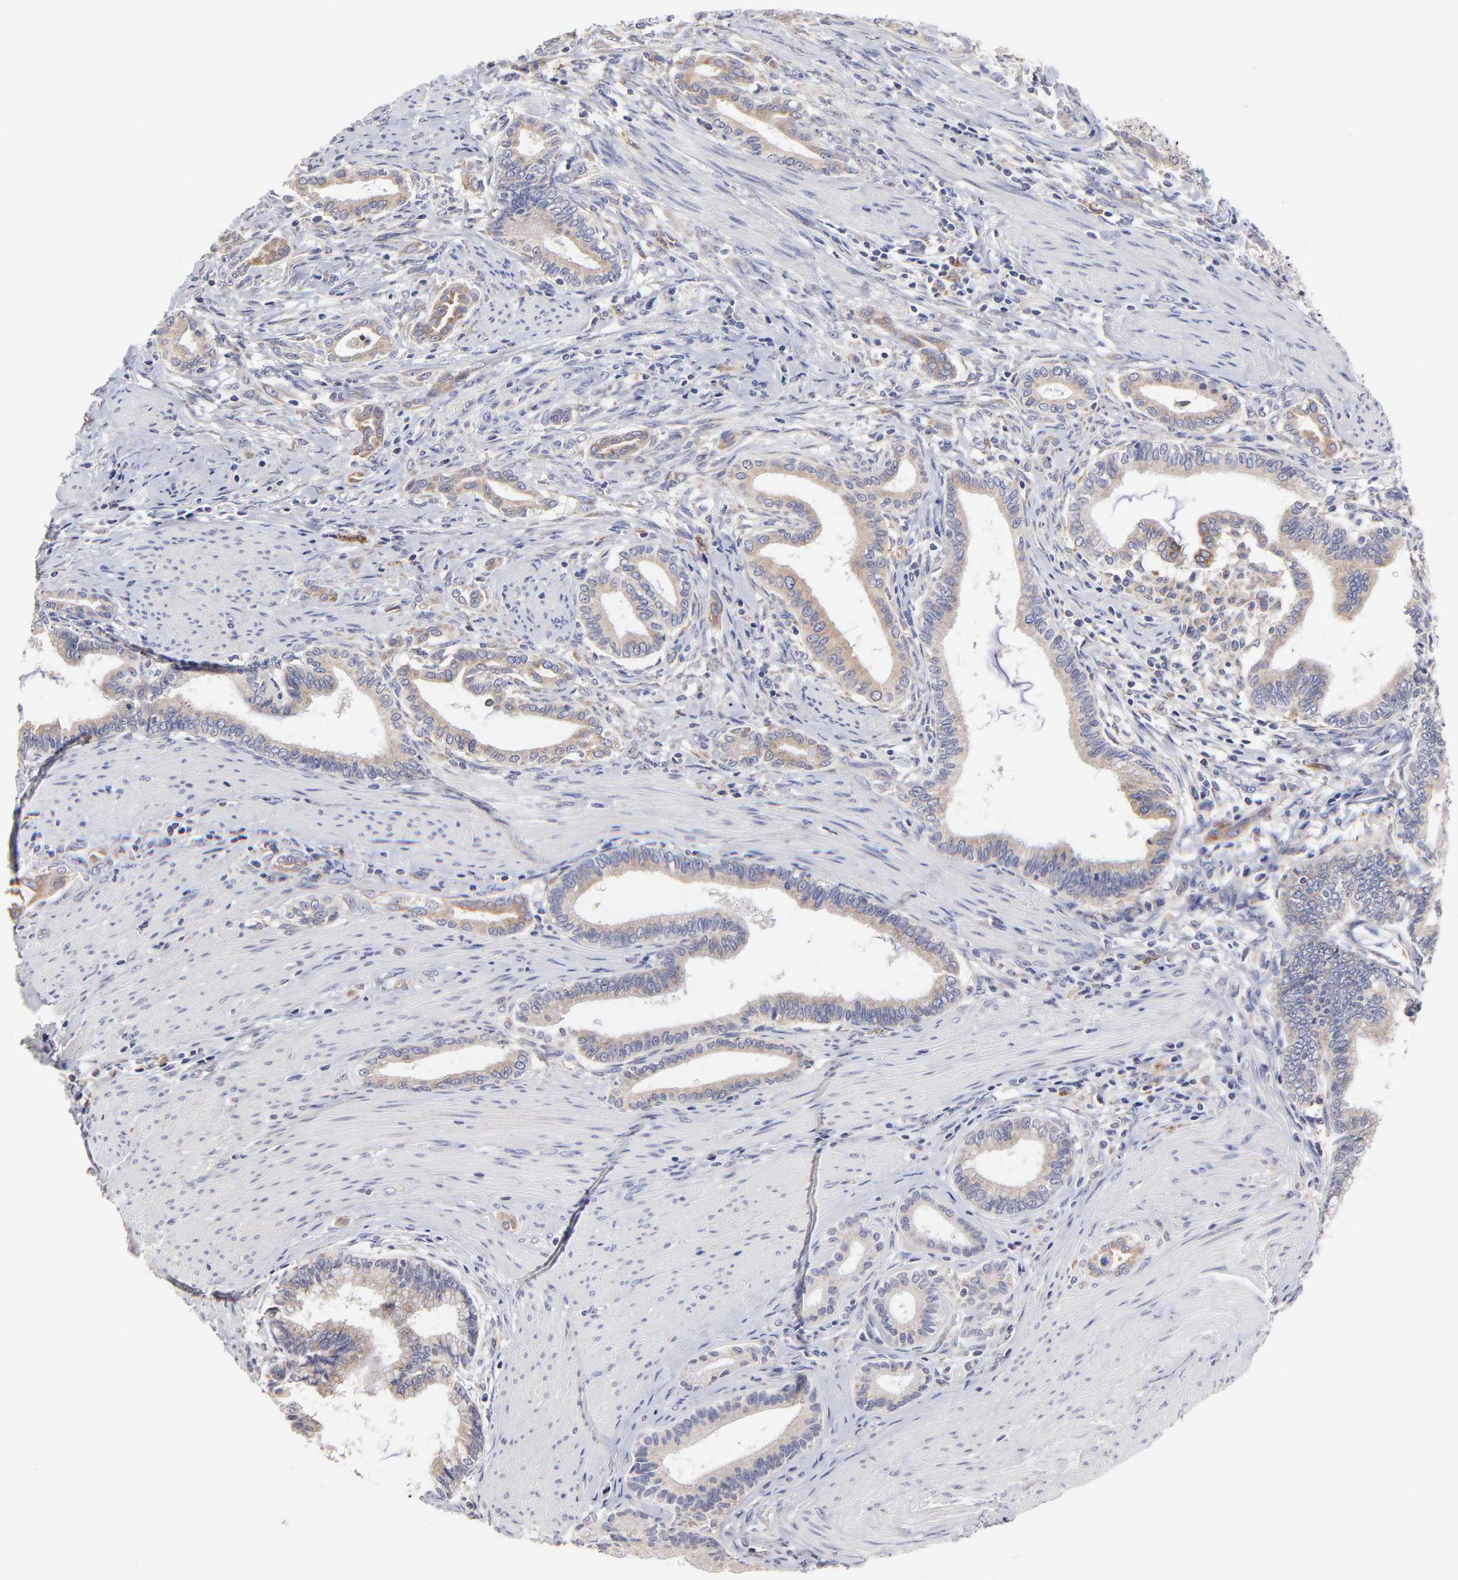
{"staining": {"intensity": "weak", "quantity": ">75%", "location": "cytoplasmic/membranous"}, "tissue": "pancreatic cancer", "cell_type": "Tumor cells", "image_type": "cancer", "snomed": [{"axis": "morphology", "description": "Adenocarcinoma, NOS"}, {"axis": "topography", "description": "Pancreas"}], "caption": "Pancreatic cancer (adenocarcinoma) stained for a protein (brown) shows weak cytoplasmic/membranous positive staining in about >75% of tumor cells.", "gene": "GCSAM", "patient": {"sex": "female", "age": 64}}